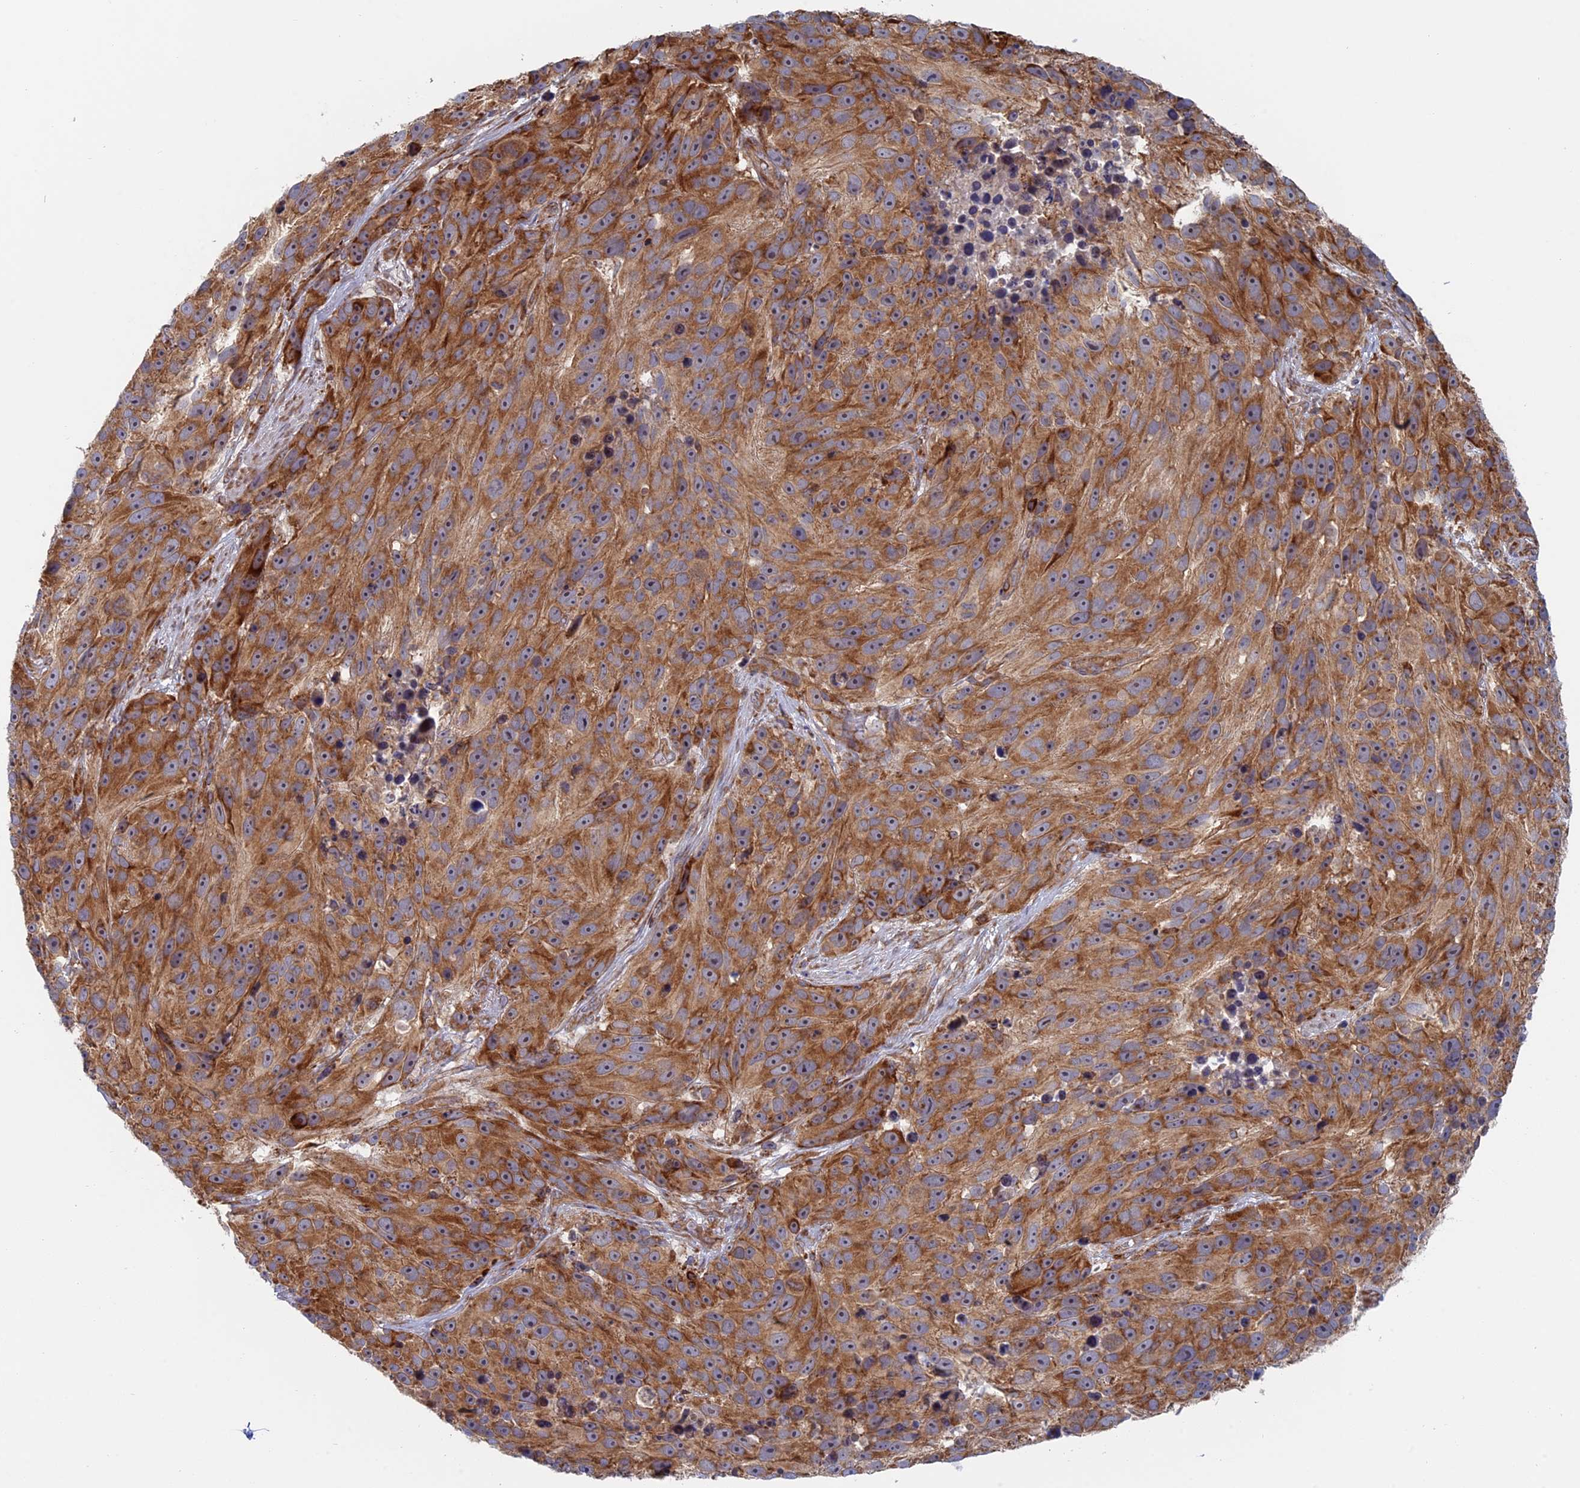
{"staining": {"intensity": "moderate", "quantity": ">75%", "location": "cytoplasmic/membranous"}, "tissue": "melanoma", "cell_type": "Tumor cells", "image_type": "cancer", "snomed": [{"axis": "morphology", "description": "Malignant melanoma, NOS"}, {"axis": "topography", "description": "Skin"}], "caption": "This histopathology image shows immunohistochemistry staining of human melanoma, with medium moderate cytoplasmic/membranous expression in approximately >75% of tumor cells.", "gene": "TBC1D30", "patient": {"sex": "male", "age": 84}}